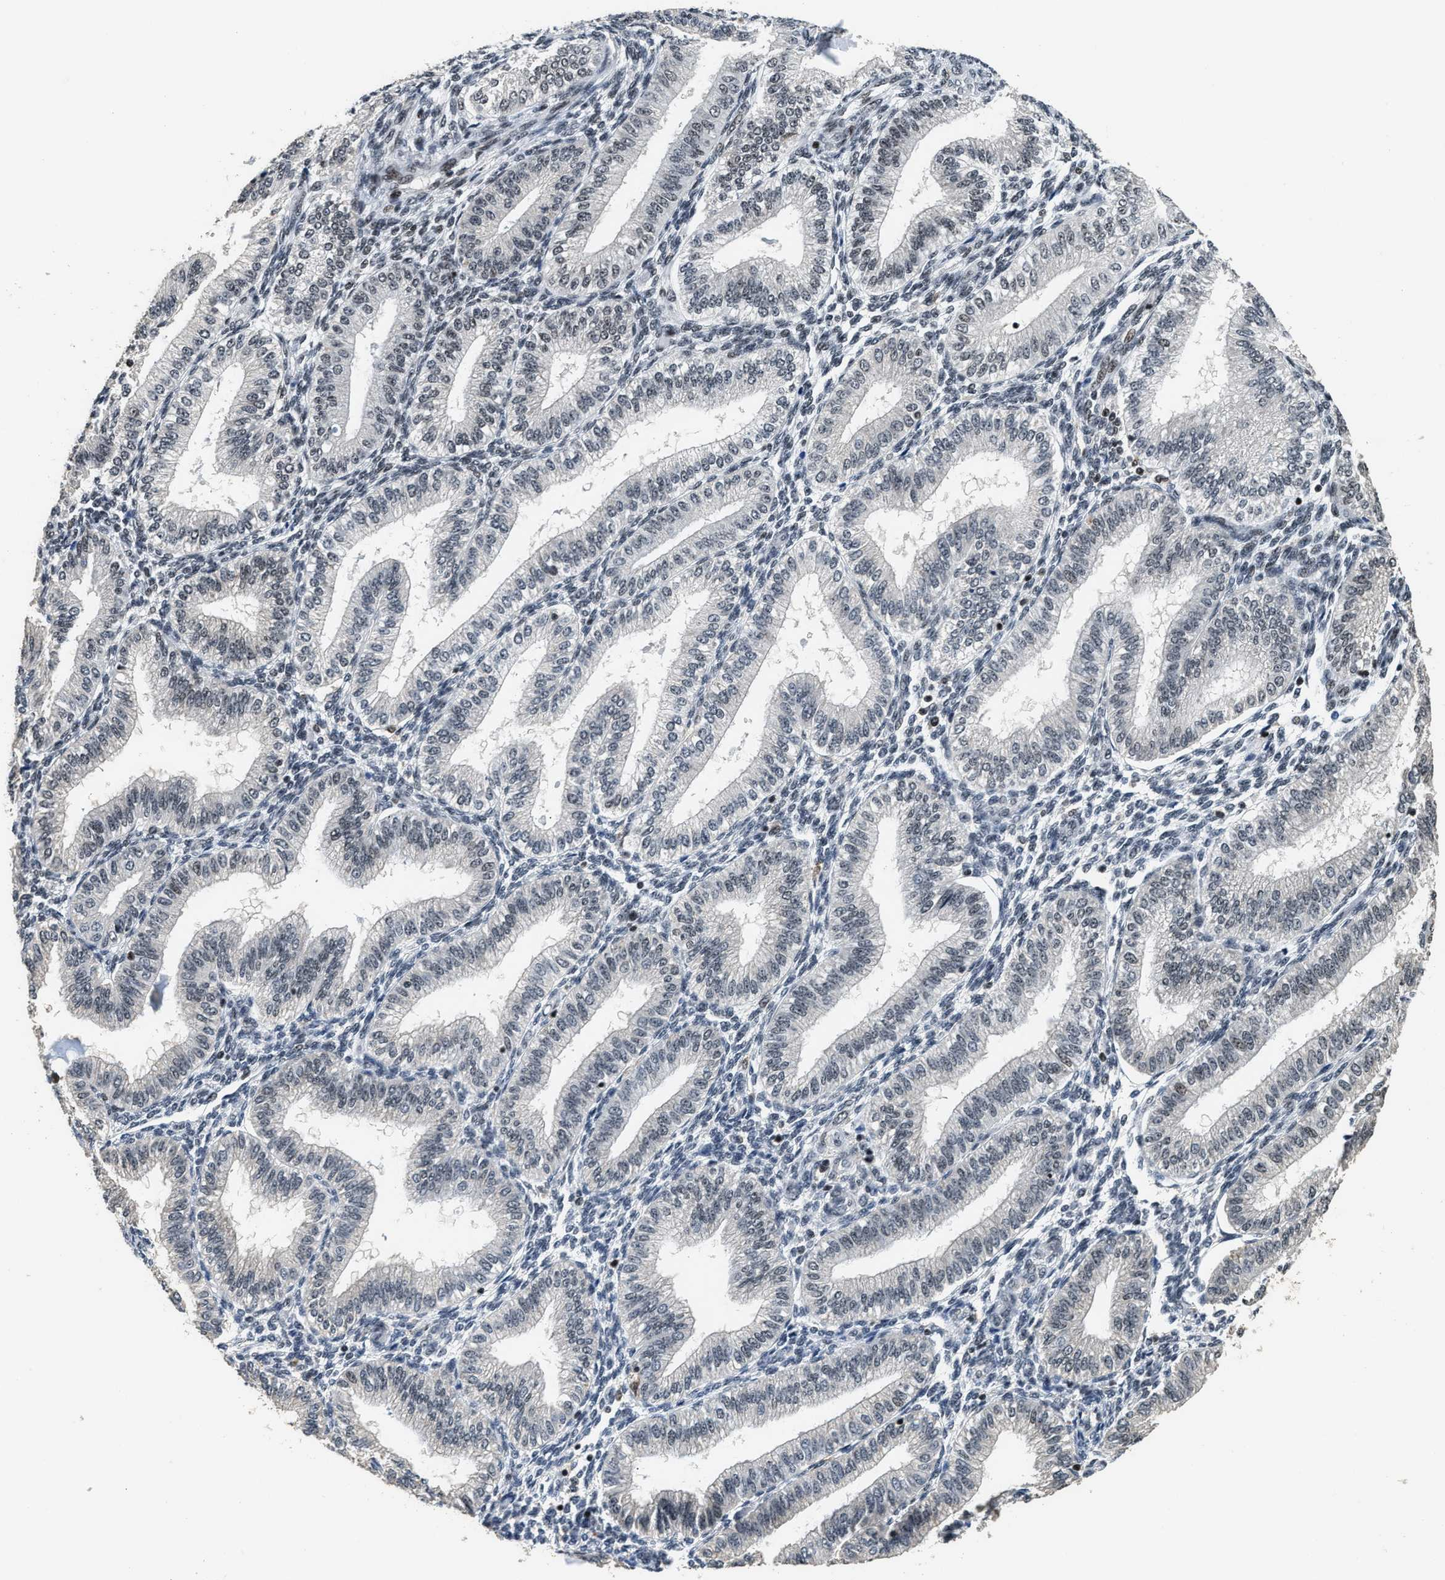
{"staining": {"intensity": "weak", "quantity": "<25%", "location": "nuclear"}, "tissue": "endometrium", "cell_type": "Cells in endometrial stroma", "image_type": "normal", "snomed": [{"axis": "morphology", "description": "Normal tissue, NOS"}, {"axis": "topography", "description": "Endometrium"}], "caption": "This is an immunohistochemistry photomicrograph of benign human endometrium. There is no positivity in cells in endometrial stroma.", "gene": "RAD21", "patient": {"sex": "female", "age": 39}}